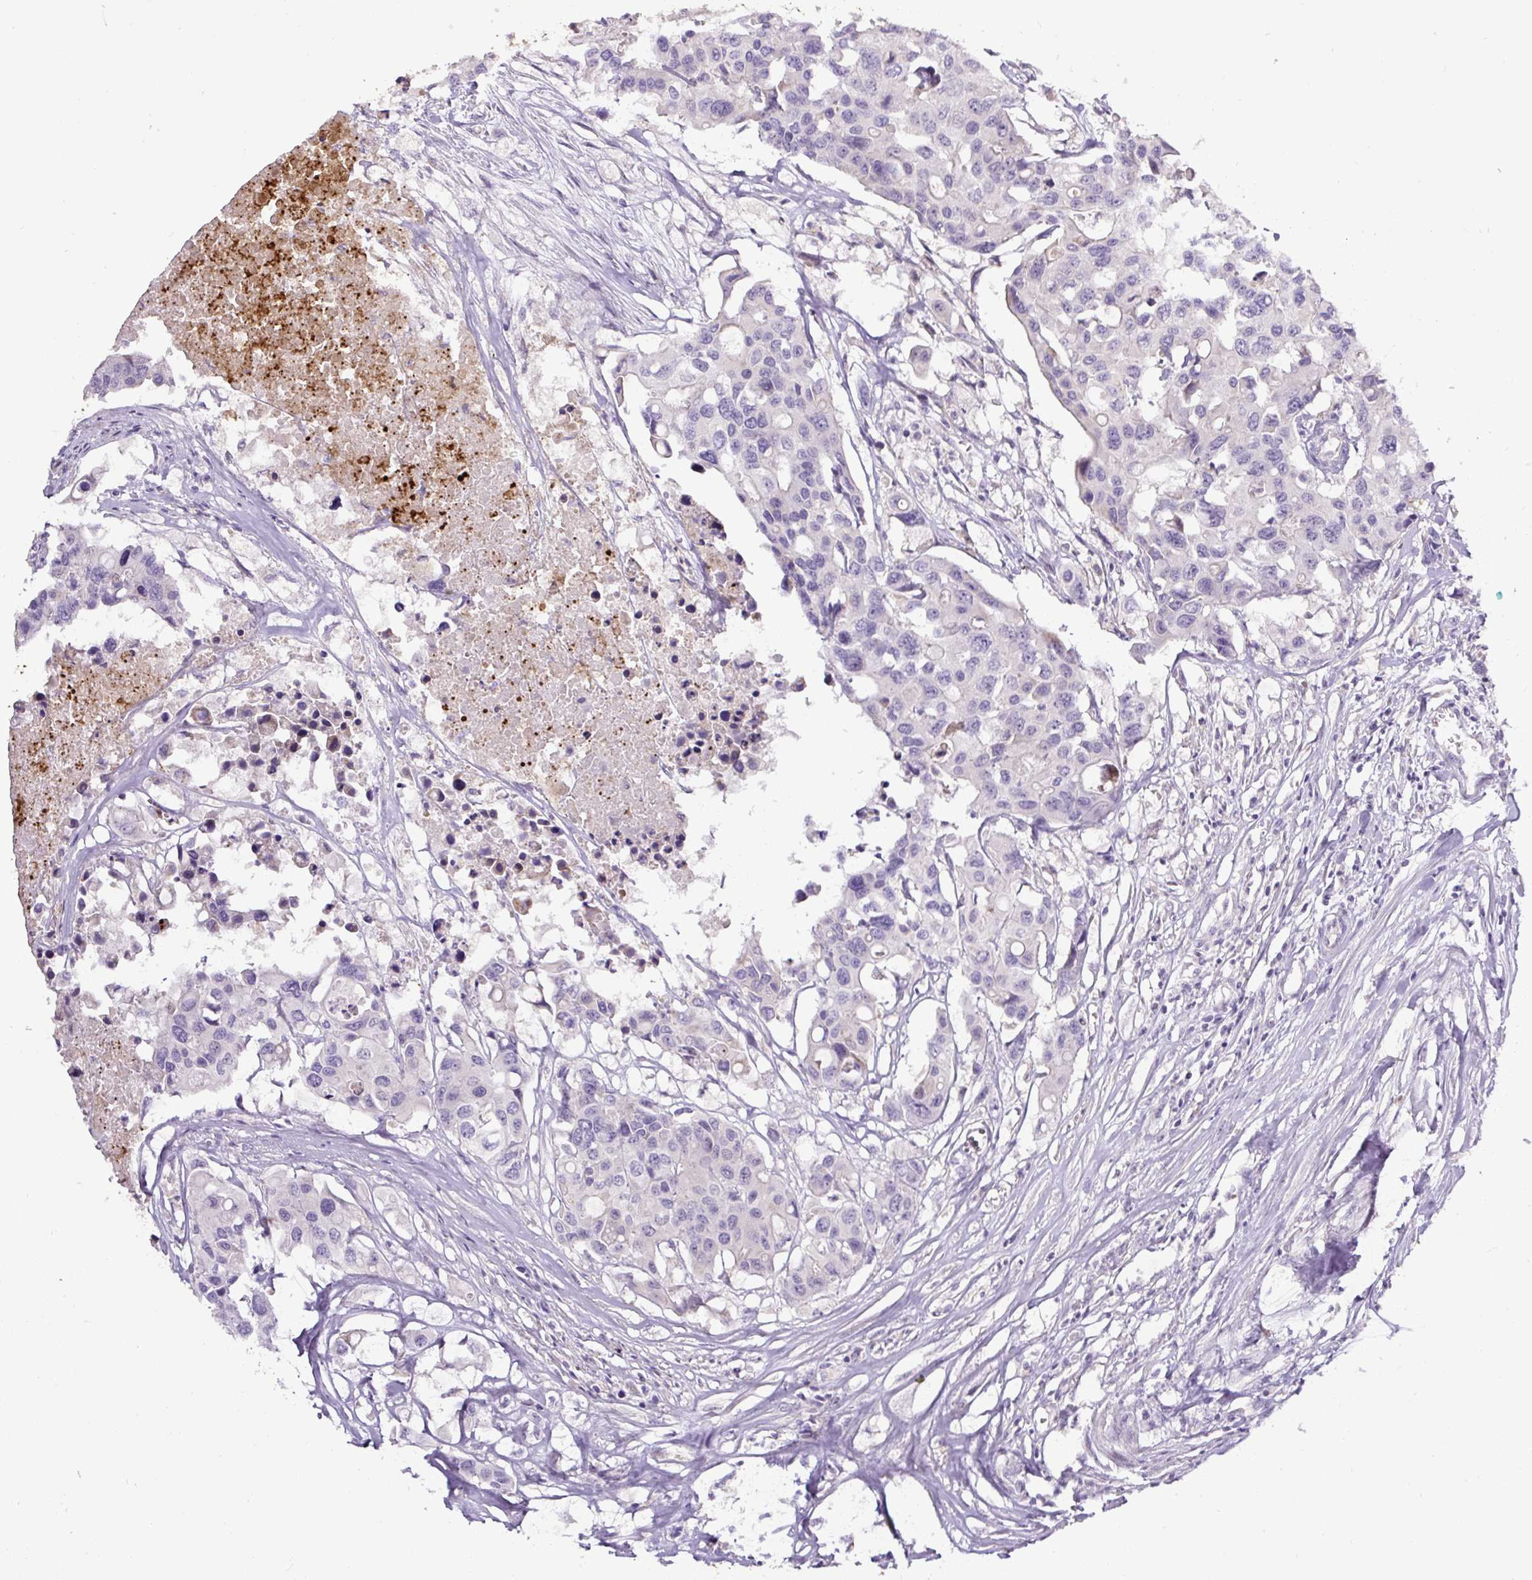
{"staining": {"intensity": "negative", "quantity": "none", "location": "none"}, "tissue": "colorectal cancer", "cell_type": "Tumor cells", "image_type": "cancer", "snomed": [{"axis": "morphology", "description": "Adenocarcinoma, NOS"}, {"axis": "topography", "description": "Colon"}], "caption": "A high-resolution image shows immunohistochemistry (IHC) staining of colorectal adenocarcinoma, which shows no significant positivity in tumor cells.", "gene": "HPS4", "patient": {"sex": "male", "age": 77}}